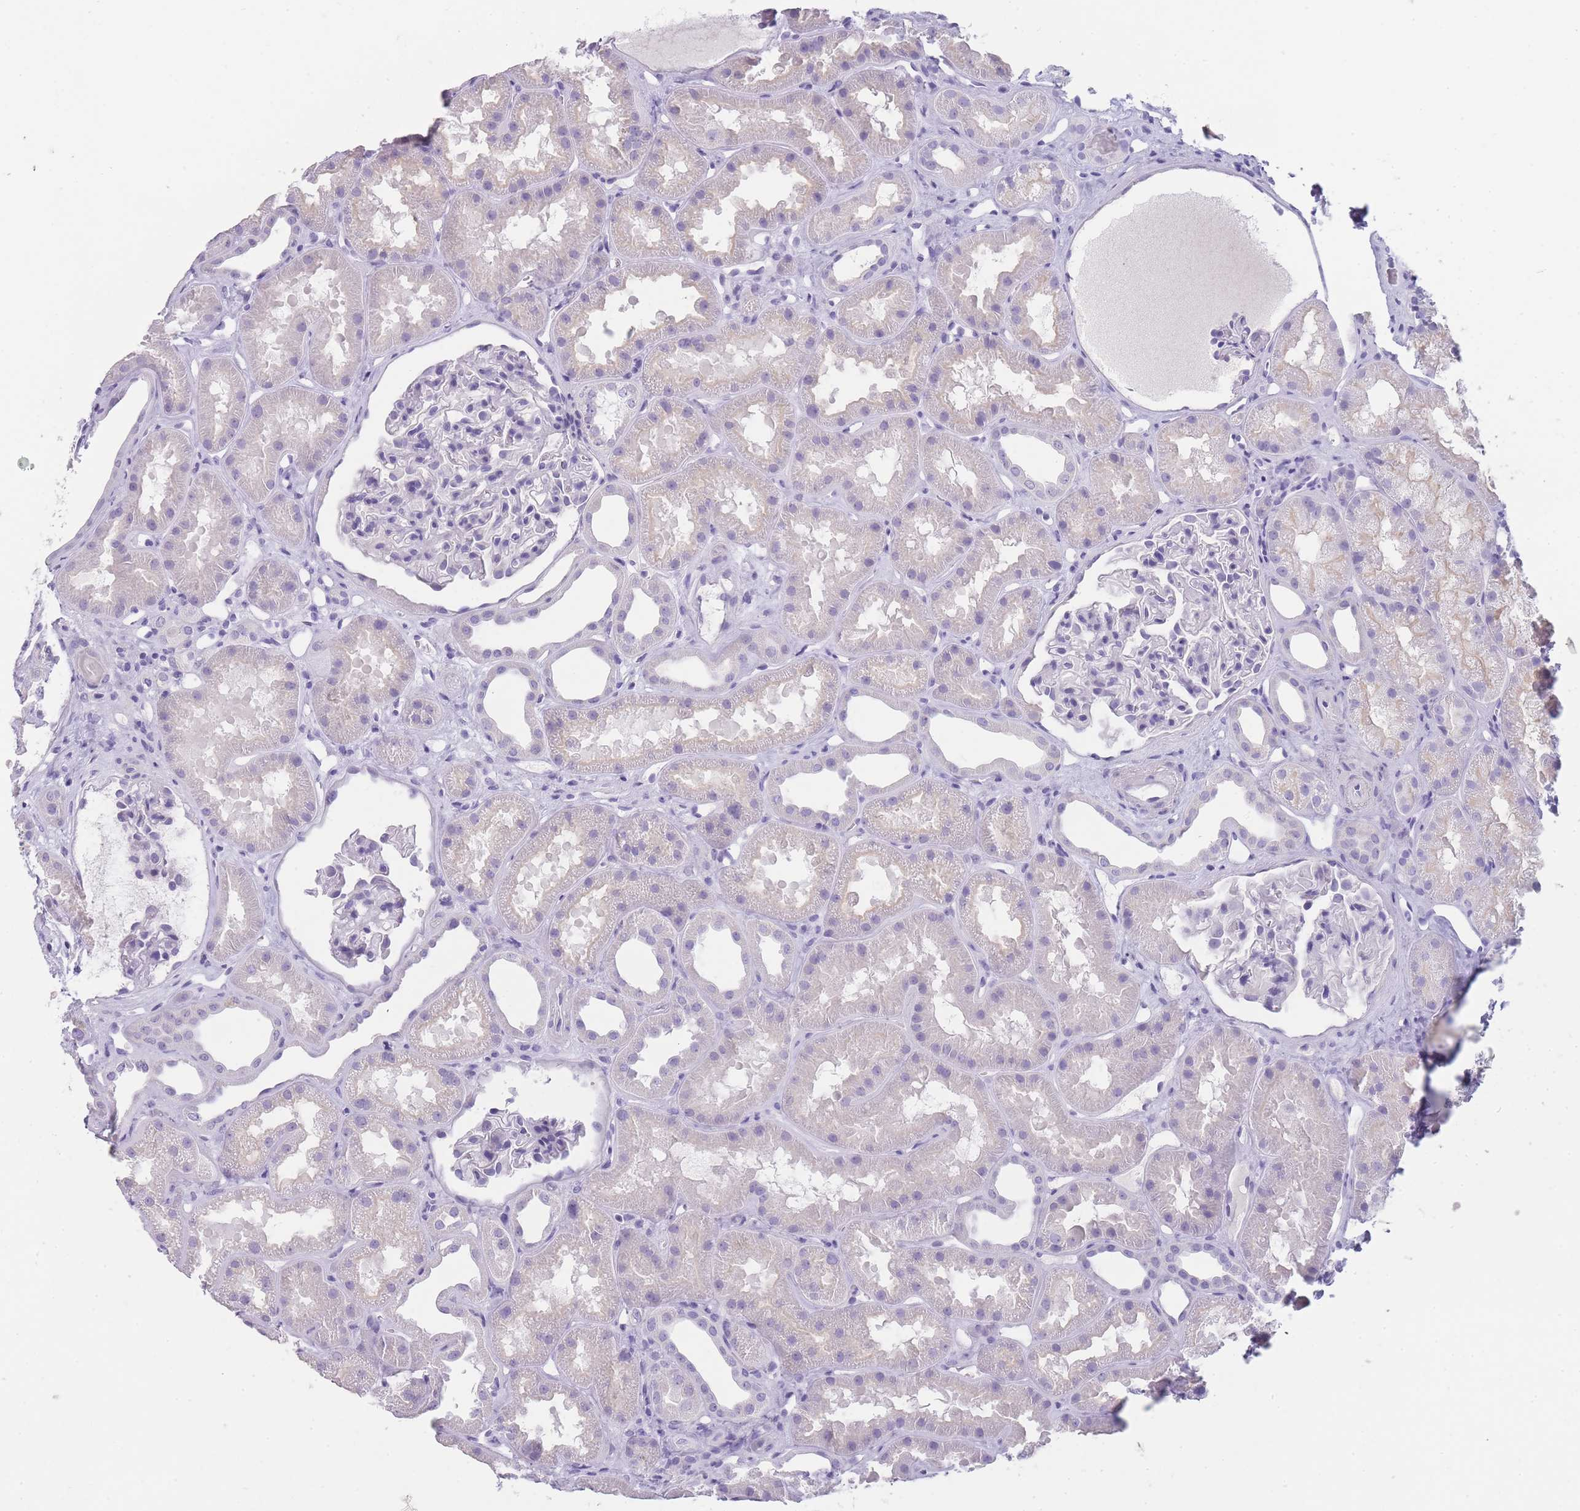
{"staining": {"intensity": "negative", "quantity": "none", "location": "none"}, "tissue": "kidney", "cell_type": "Cells in glomeruli", "image_type": "normal", "snomed": [{"axis": "morphology", "description": "Normal tissue, NOS"}, {"axis": "topography", "description": "Kidney"}], "caption": "Immunohistochemistry (IHC) image of unremarkable kidney stained for a protein (brown), which demonstrates no staining in cells in glomeruli. (DAB immunohistochemistry (IHC) with hematoxylin counter stain).", "gene": "TCP11X1", "patient": {"sex": "male", "age": 61}}